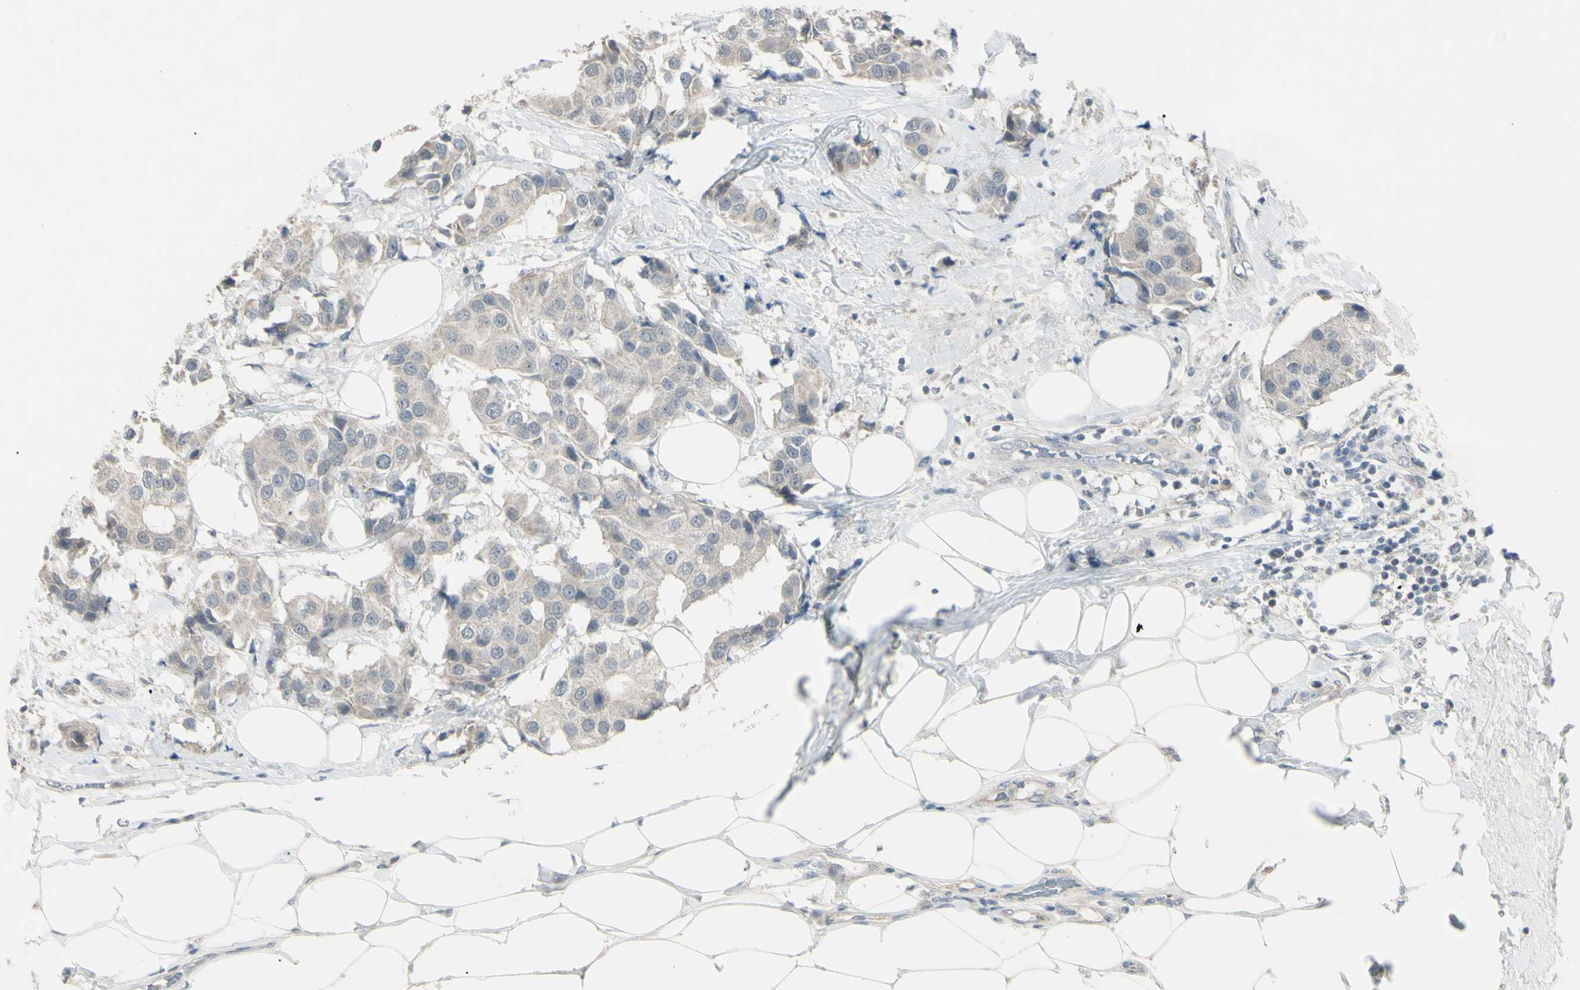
{"staining": {"intensity": "weak", "quantity": "25%-75%", "location": "cytoplasmic/membranous"}, "tissue": "breast cancer", "cell_type": "Tumor cells", "image_type": "cancer", "snomed": [{"axis": "morphology", "description": "Normal tissue, NOS"}, {"axis": "morphology", "description": "Duct carcinoma"}, {"axis": "topography", "description": "Breast"}], "caption": "Brown immunohistochemical staining in human breast intraductal carcinoma exhibits weak cytoplasmic/membranous staining in about 25%-75% of tumor cells.", "gene": "PIAS4", "patient": {"sex": "female", "age": 39}}